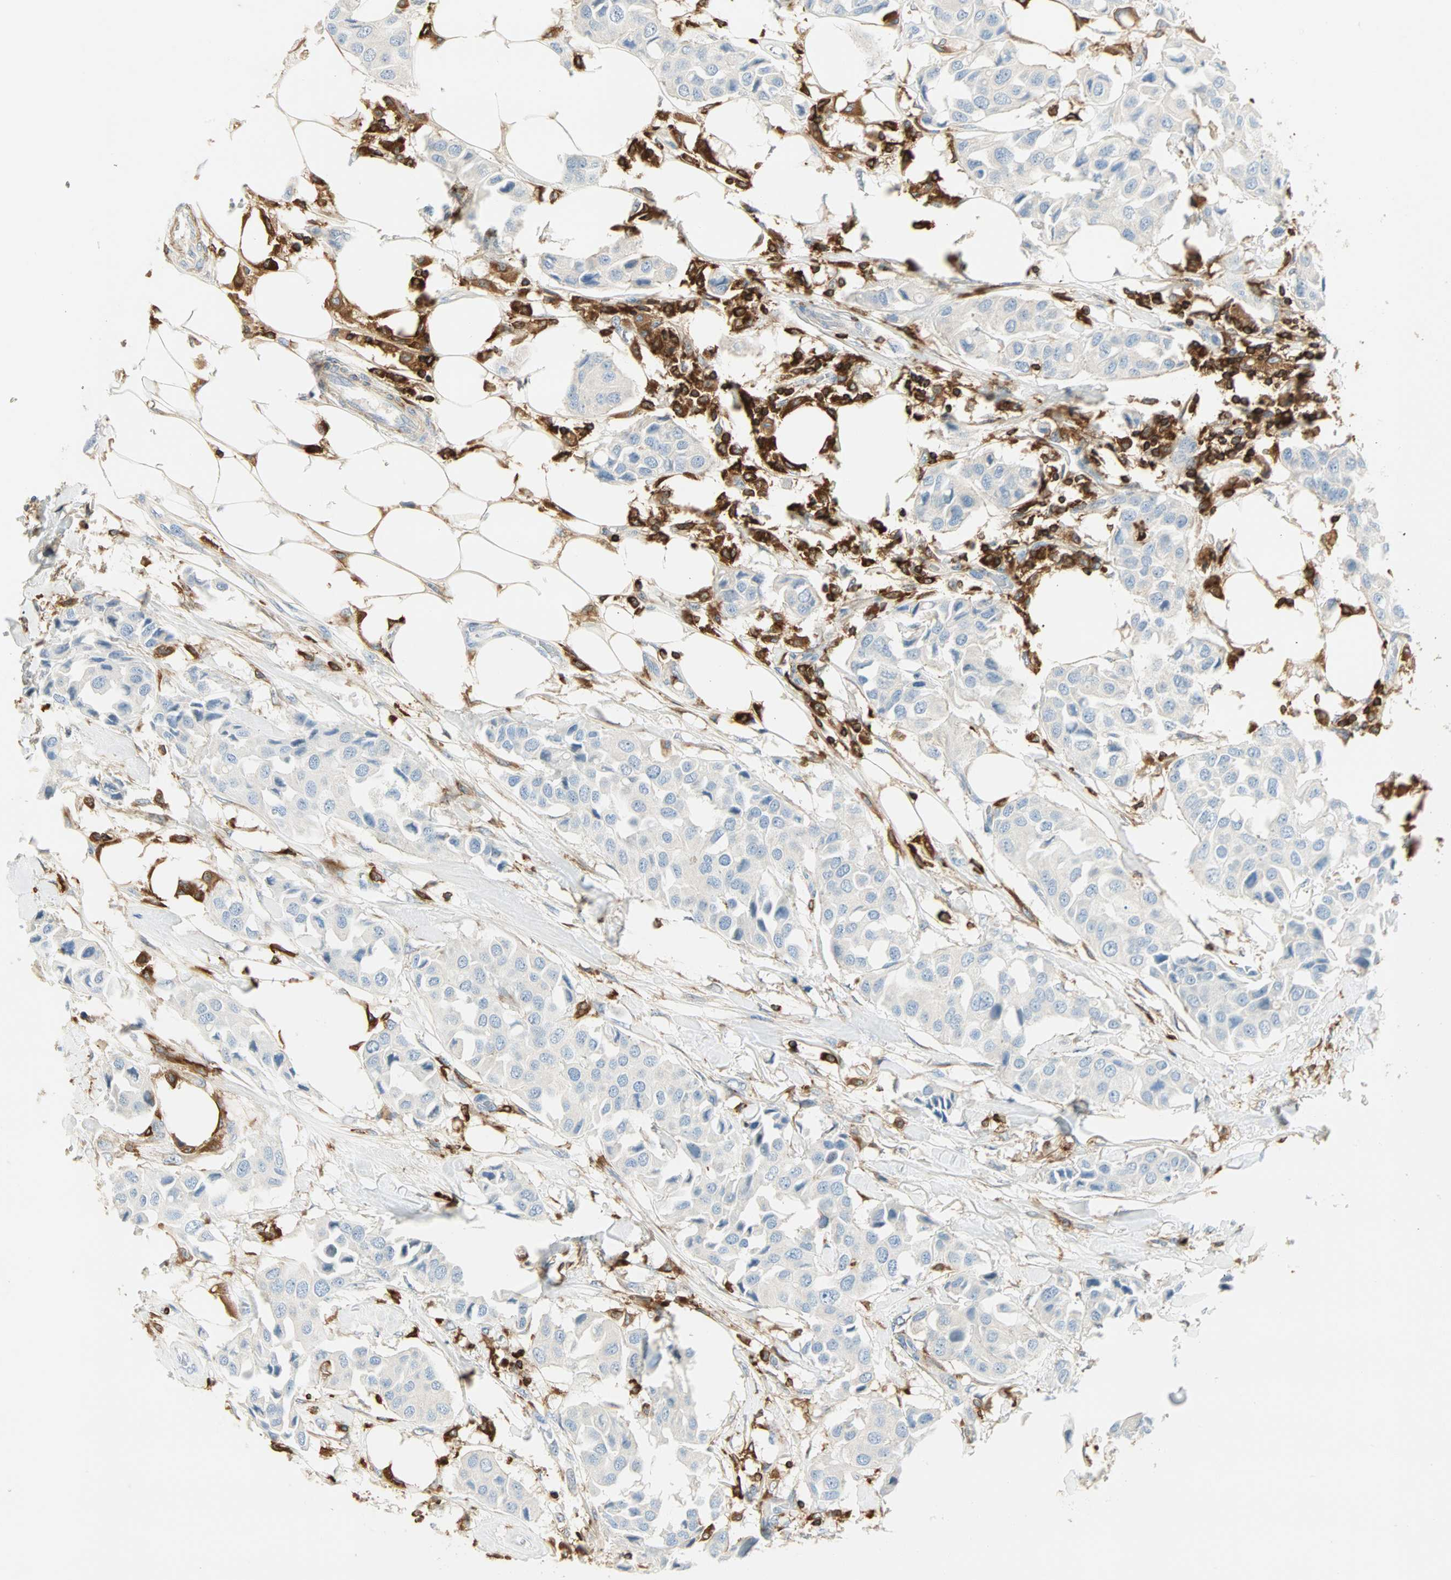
{"staining": {"intensity": "negative", "quantity": "none", "location": "none"}, "tissue": "breast cancer", "cell_type": "Tumor cells", "image_type": "cancer", "snomed": [{"axis": "morphology", "description": "Duct carcinoma"}, {"axis": "topography", "description": "Breast"}], "caption": "IHC image of human breast invasive ductal carcinoma stained for a protein (brown), which exhibits no positivity in tumor cells. (Brightfield microscopy of DAB immunohistochemistry at high magnification).", "gene": "FMNL1", "patient": {"sex": "female", "age": 80}}